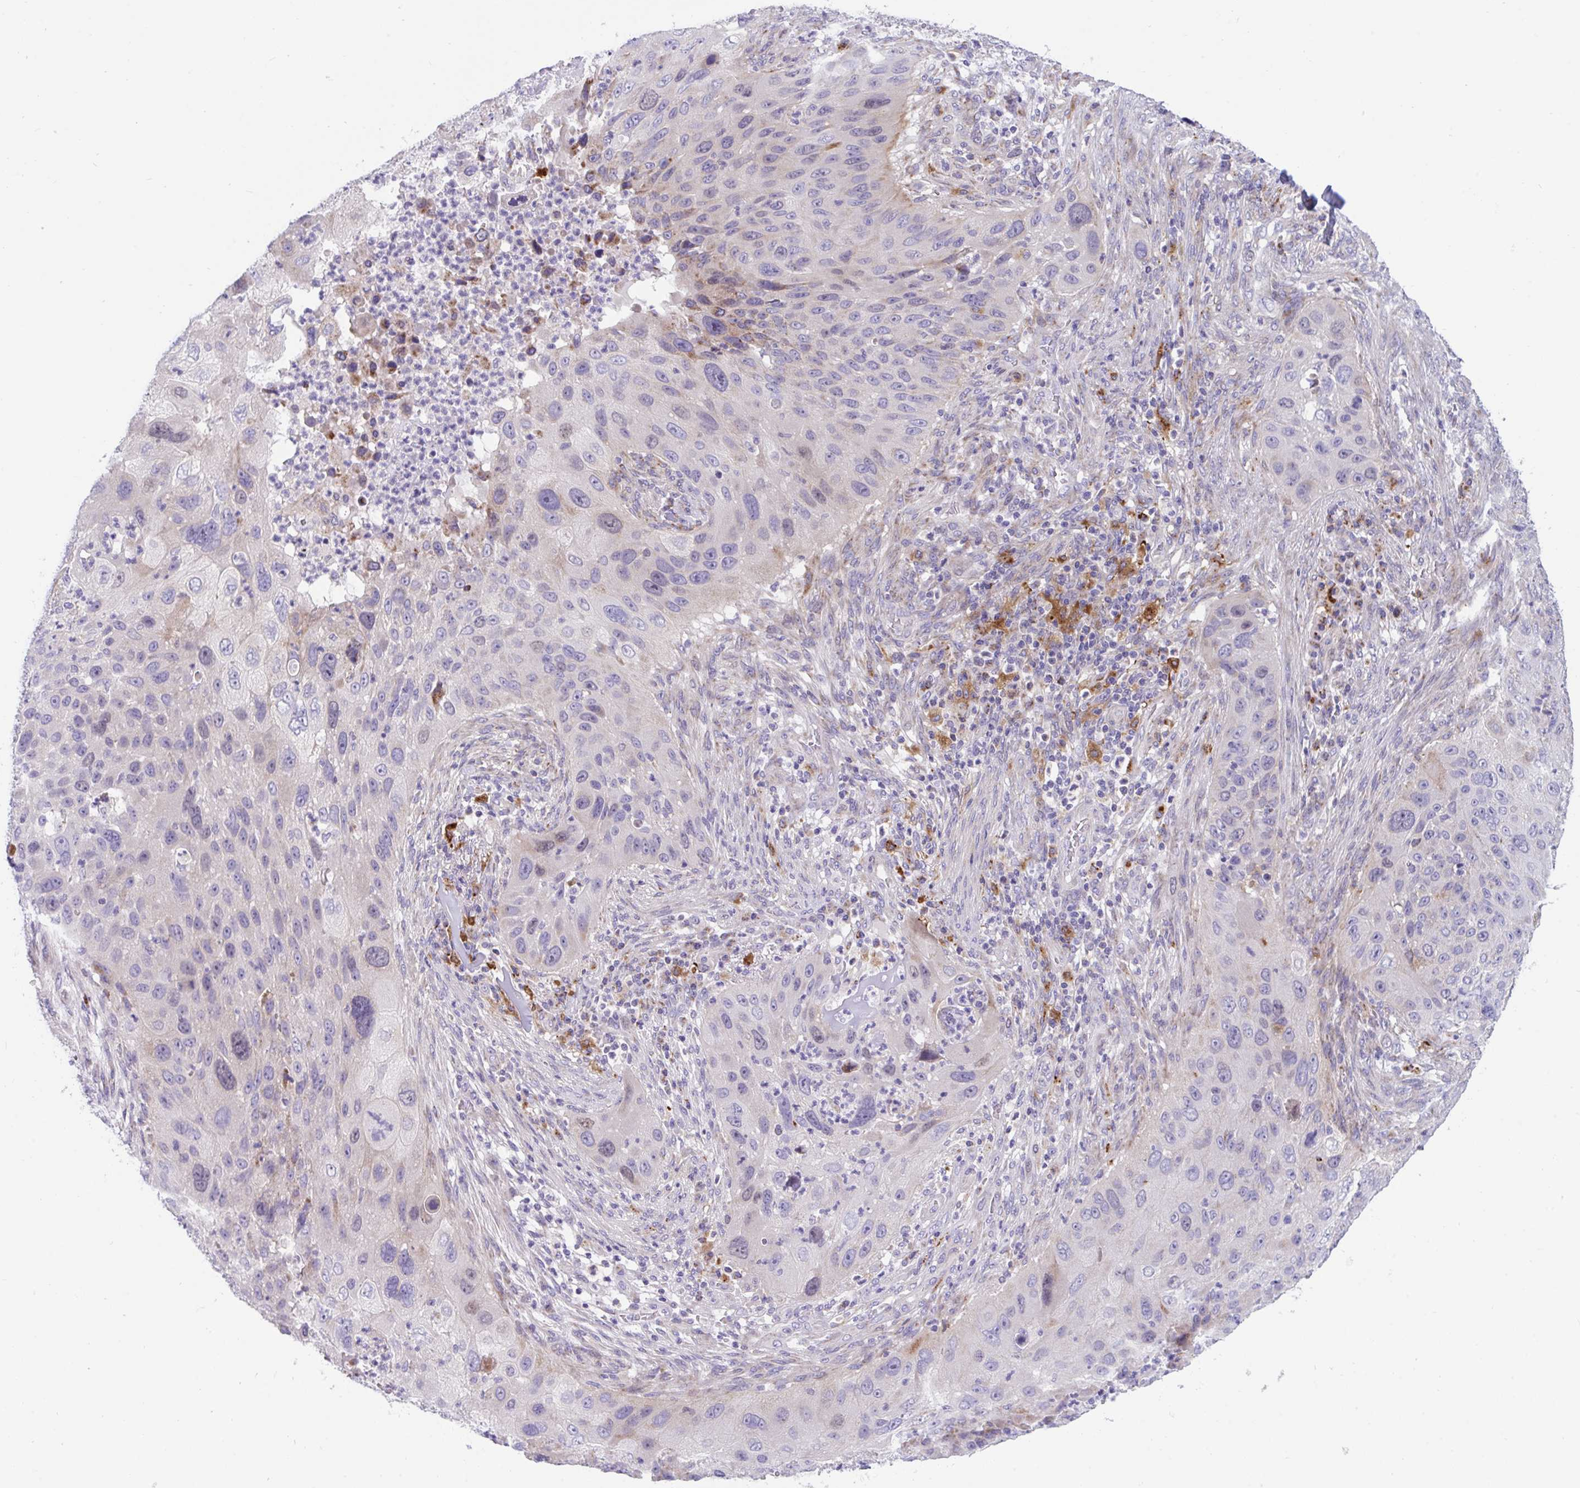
{"staining": {"intensity": "weak", "quantity": "<25%", "location": "cytoplasmic/membranous"}, "tissue": "lung cancer", "cell_type": "Tumor cells", "image_type": "cancer", "snomed": [{"axis": "morphology", "description": "Squamous cell carcinoma, NOS"}, {"axis": "topography", "description": "Lung"}], "caption": "Human lung cancer stained for a protein using immunohistochemistry (IHC) demonstrates no positivity in tumor cells.", "gene": "DTX3", "patient": {"sex": "male", "age": 63}}